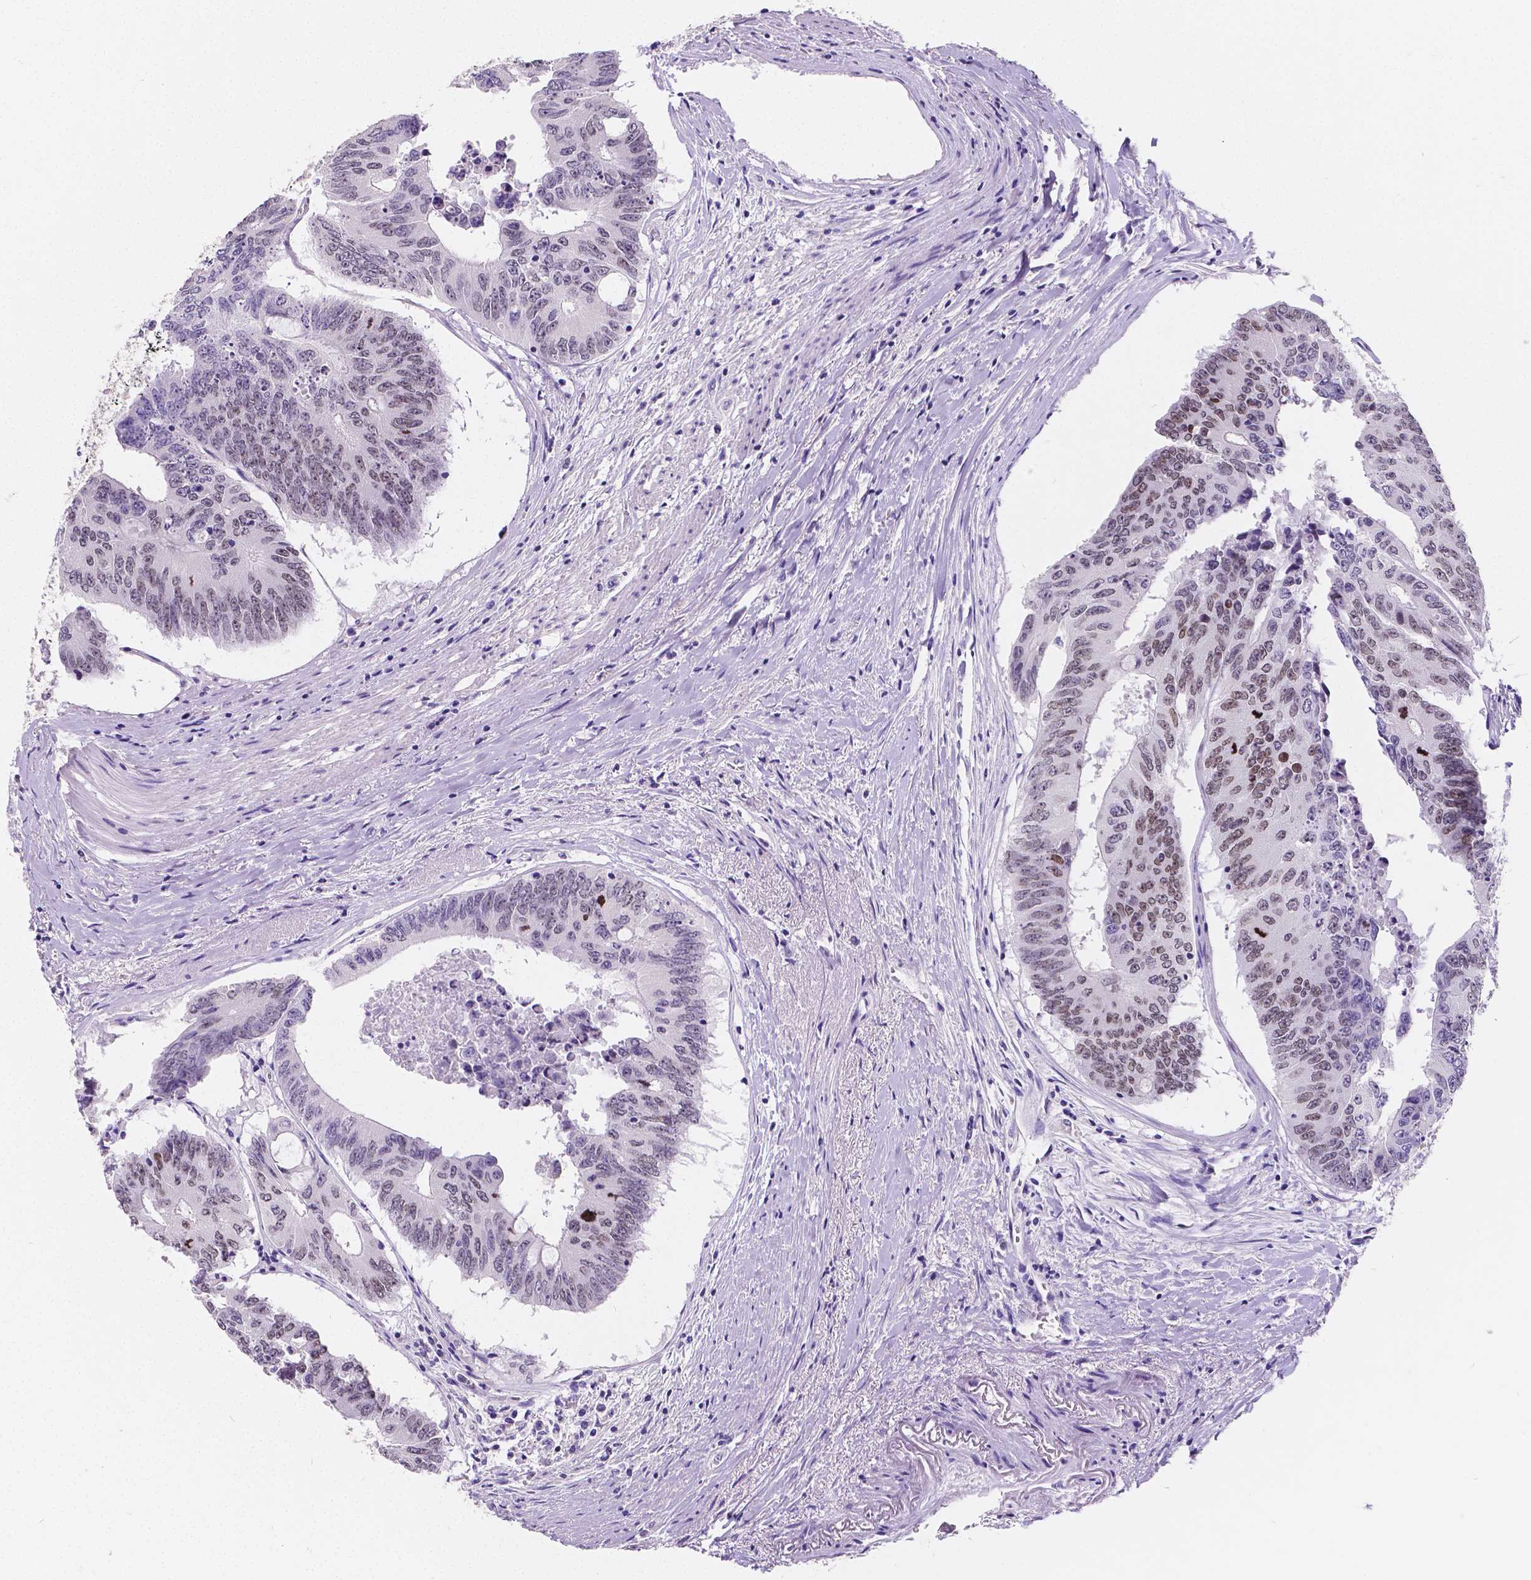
{"staining": {"intensity": "moderate", "quantity": "25%-75%", "location": "nuclear"}, "tissue": "colorectal cancer", "cell_type": "Tumor cells", "image_type": "cancer", "snomed": [{"axis": "morphology", "description": "Adenocarcinoma, NOS"}, {"axis": "topography", "description": "Rectum"}], "caption": "A micrograph of colorectal cancer (adenocarcinoma) stained for a protein displays moderate nuclear brown staining in tumor cells.", "gene": "SATB2", "patient": {"sex": "male", "age": 59}}